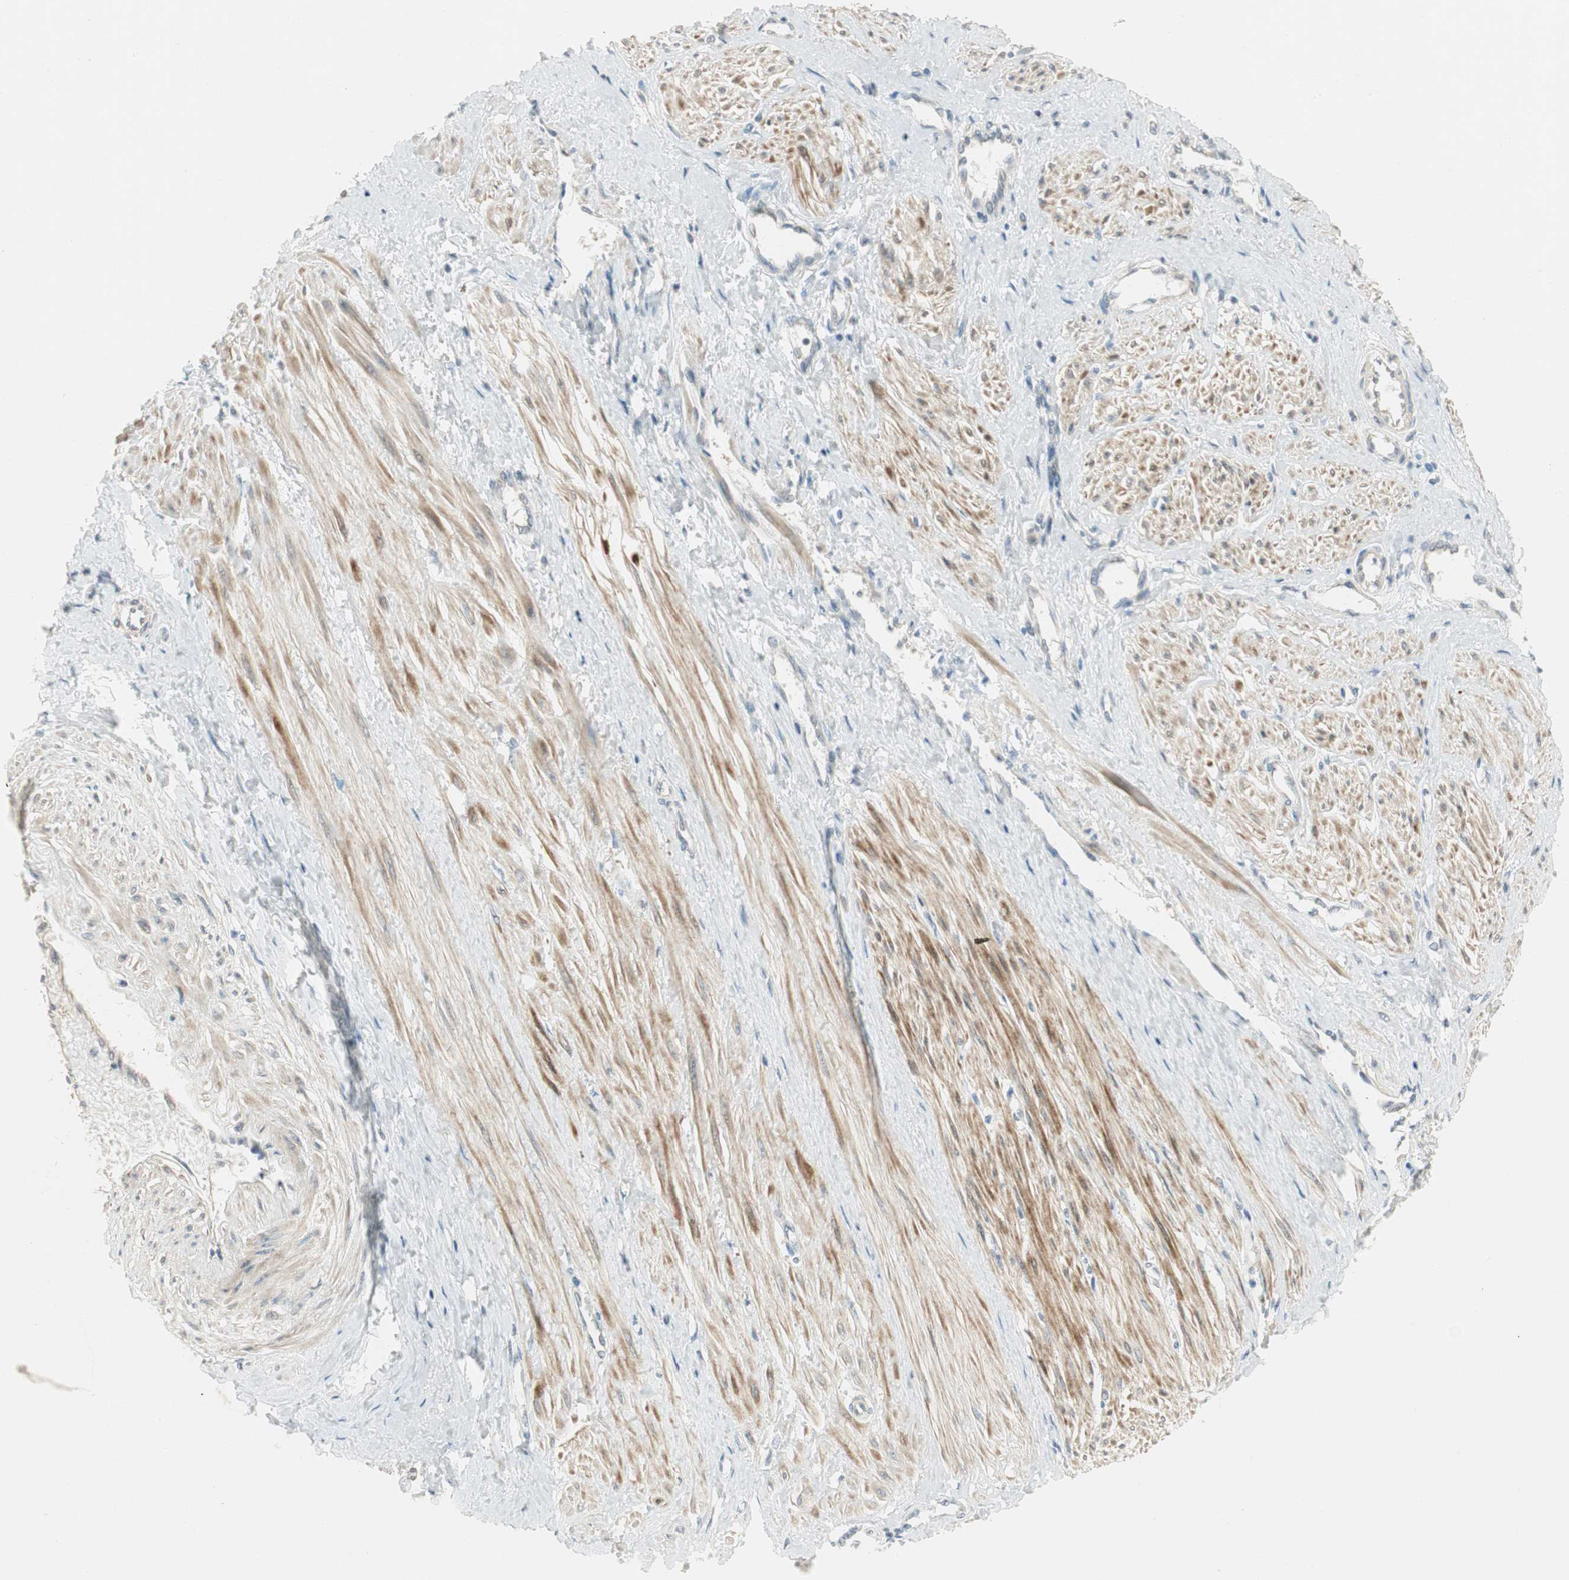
{"staining": {"intensity": "moderate", "quantity": ">75%", "location": "cytoplasmic/membranous"}, "tissue": "smooth muscle", "cell_type": "Smooth muscle cells", "image_type": "normal", "snomed": [{"axis": "morphology", "description": "Normal tissue, NOS"}, {"axis": "topography", "description": "Smooth muscle"}, {"axis": "topography", "description": "Uterus"}], "caption": "The image demonstrates immunohistochemical staining of unremarkable smooth muscle. There is moderate cytoplasmic/membranous expression is appreciated in approximately >75% of smooth muscle cells.", "gene": "PCDHB15", "patient": {"sex": "female", "age": 39}}